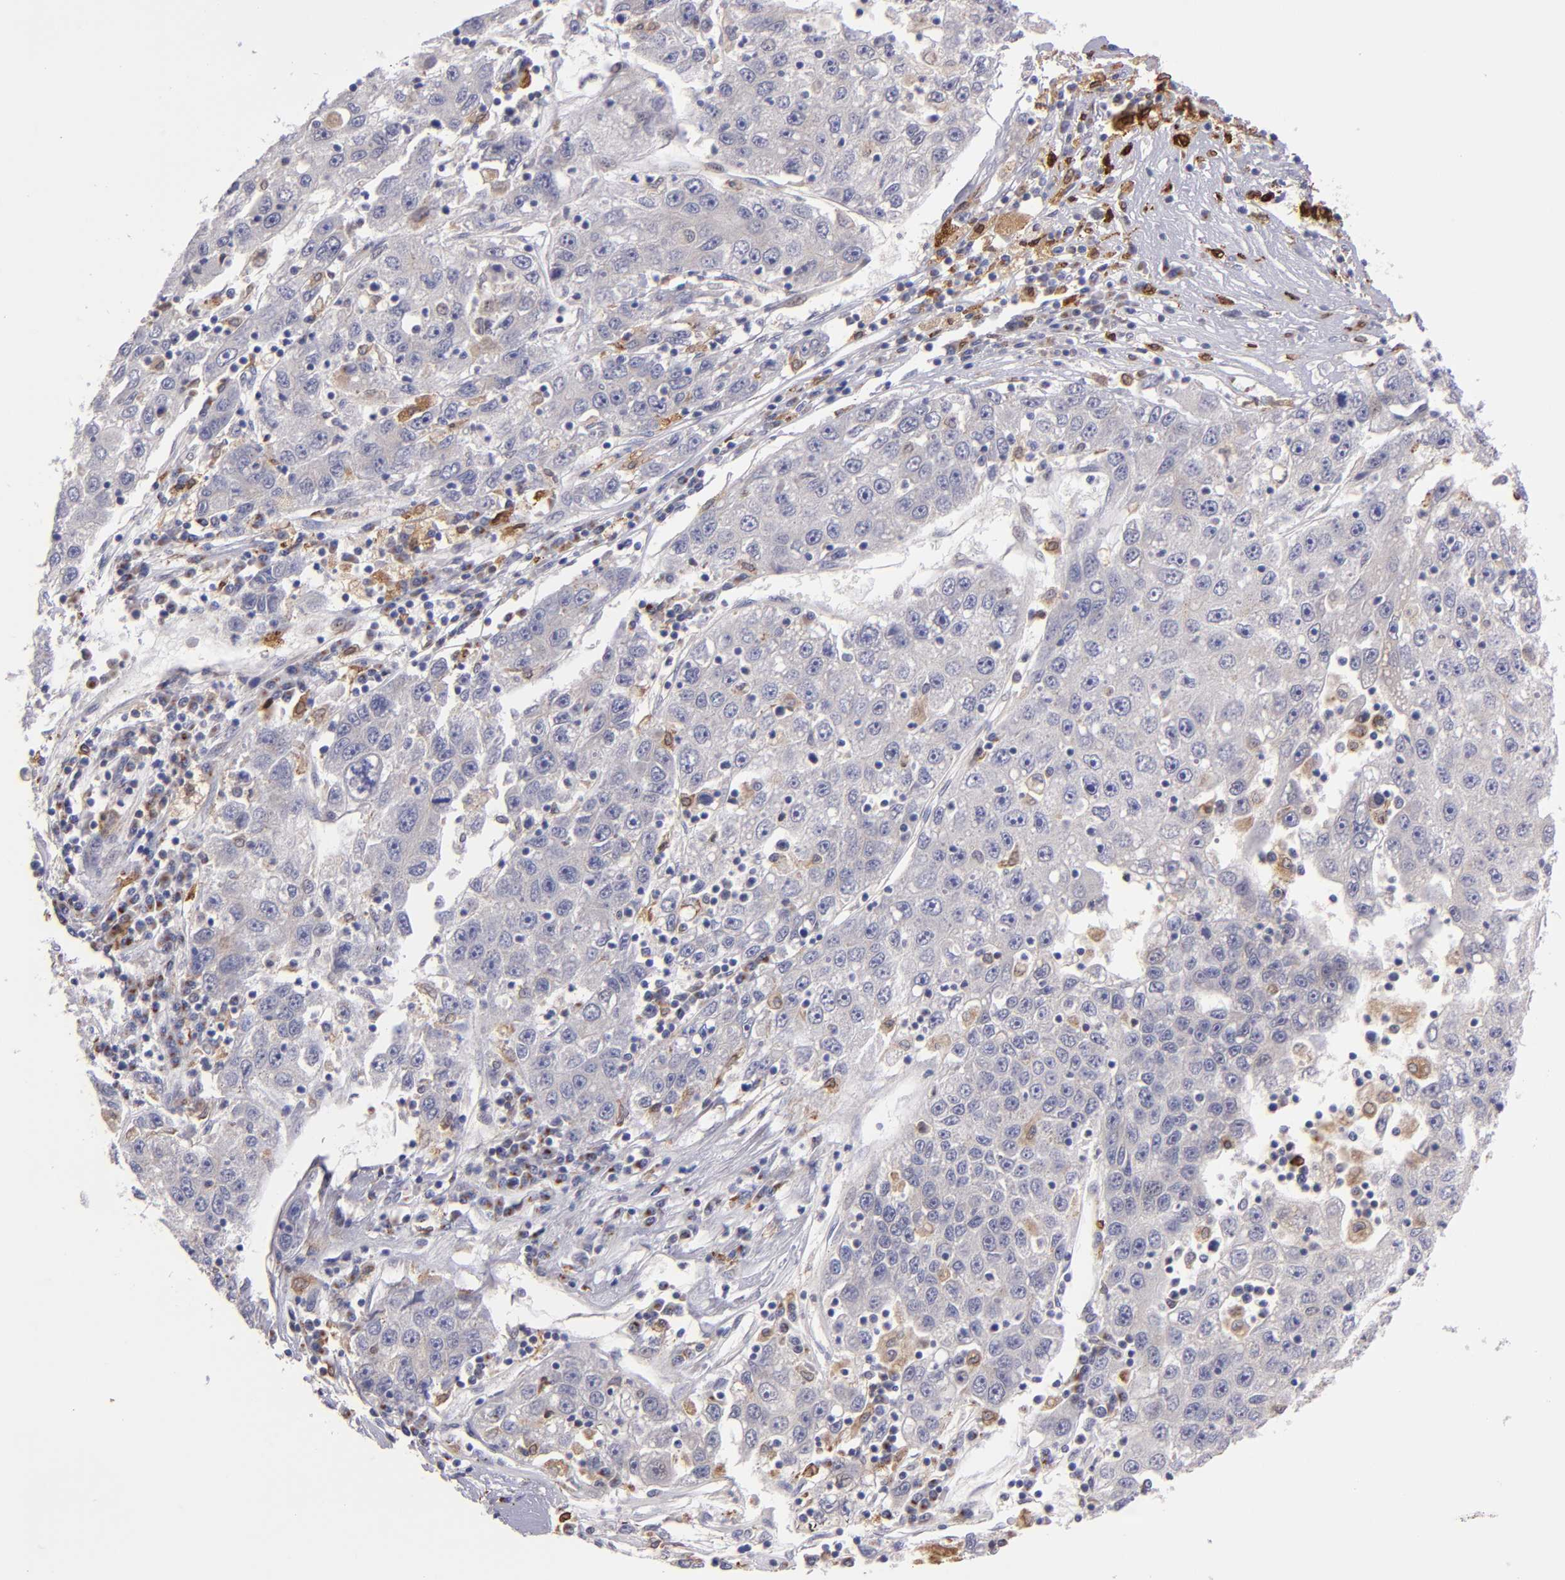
{"staining": {"intensity": "negative", "quantity": "none", "location": "none"}, "tissue": "liver cancer", "cell_type": "Tumor cells", "image_type": "cancer", "snomed": [{"axis": "morphology", "description": "Carcinoma, Hepatocellular, NOS"}, {"axis": "topography", "description": "Liver"}], "caption": "Liver cancer (hepatocellular carcinoma) was stained to show a protein in brown. There is no significant expression in tumor cells.", "gene": "PTGS1", "patient": {"sex": "male", "age": 49}}